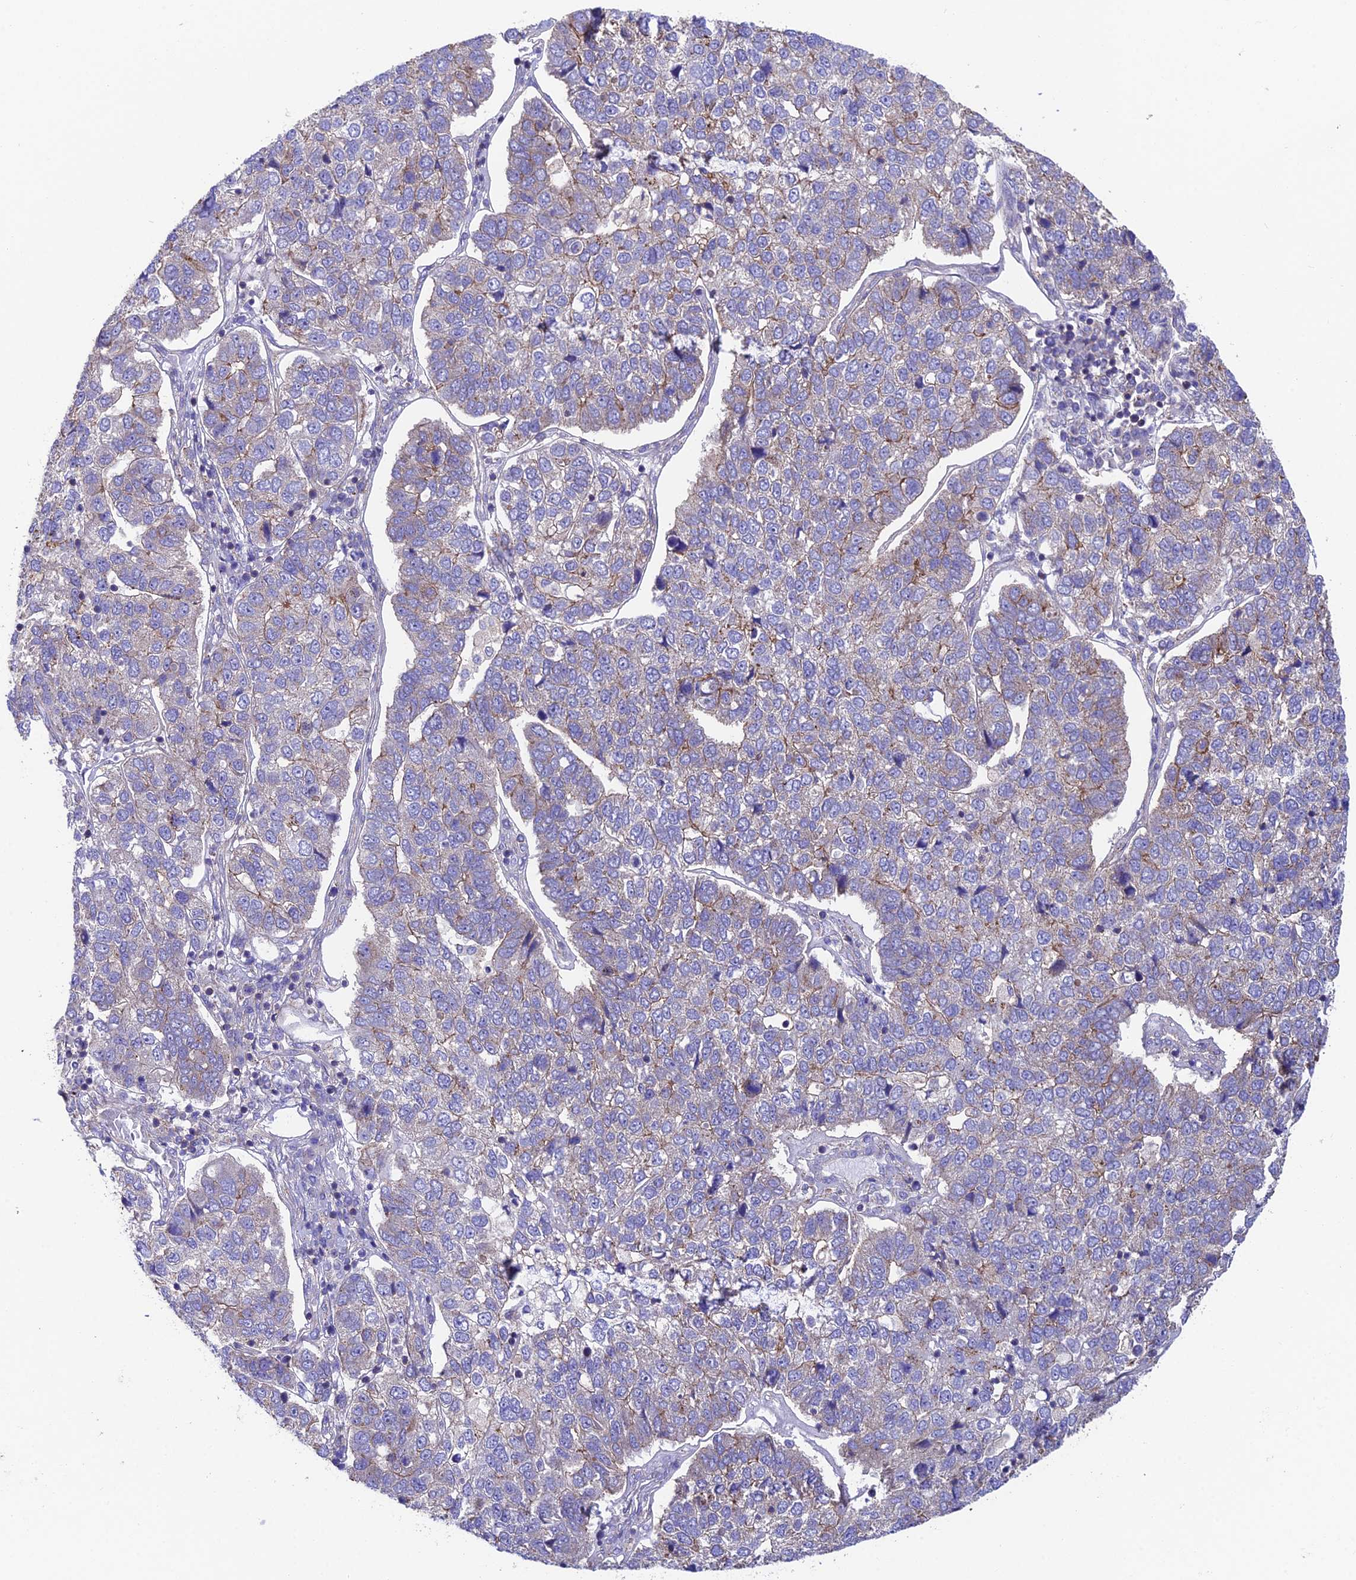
{"staining": {"intensity": "moderate", "quantity": "<25%", "location": "cytoplasmic/membranous"}, "tissue": "pancreatic cancer", "cell_type": "Tumor cells", "image_type": "cancer", "snomed": [{"axis": "morphology", "description": "Adenocarcinoma, NOS"}, {"axis": "topography", "description": "Pancreas"}], "caption": "This image displays immunohistochemistry (IHC) staining of human pancreatic adenocarcinoma, with low moderate cytoplasmic/membranous expression in about <25% of tumor cells.", "gene": "QRFP", "patient": {"sex": "female", "age": 61}}